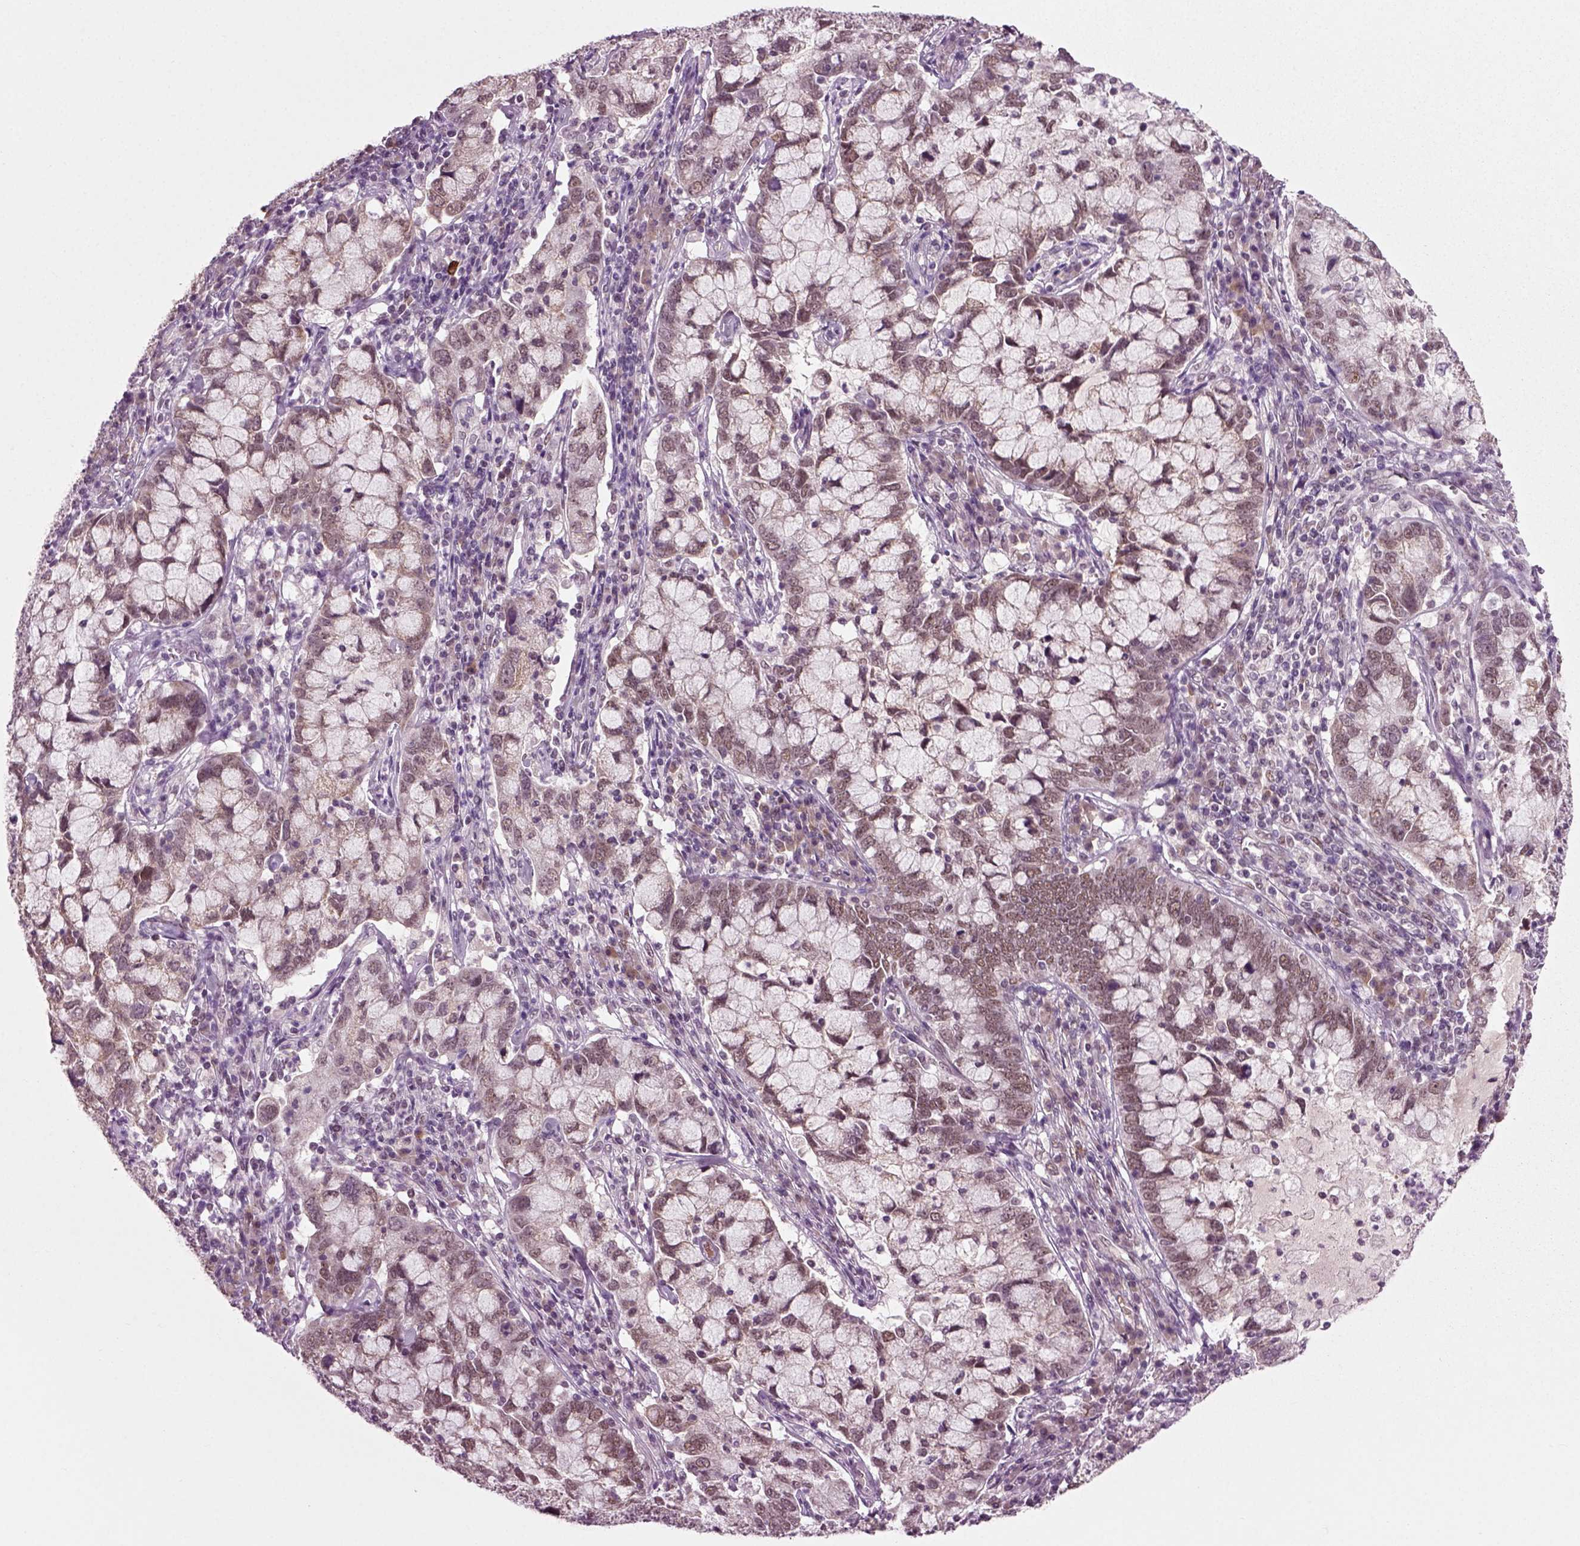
{"staining": {"intensity": "moderate", "quantity": "25%-75%", "location": "nuclear"}, "tissue": "cervical cancer", "cell_type": "Tumor cells", "image_type": "cancer", "snomed": [{"axis": "morphology", "description": "Adenocarcinoma, NOS"}, {"axis": "topography", "description": "Cervix"}], "caption": "A histopathology image of adenocarcinoma (cervical) stained for a protein reveals moderate nuclear brown staining in tumor cells.", "gene": "RCOR3", "patient": {"sex": "female", "age": 40}}